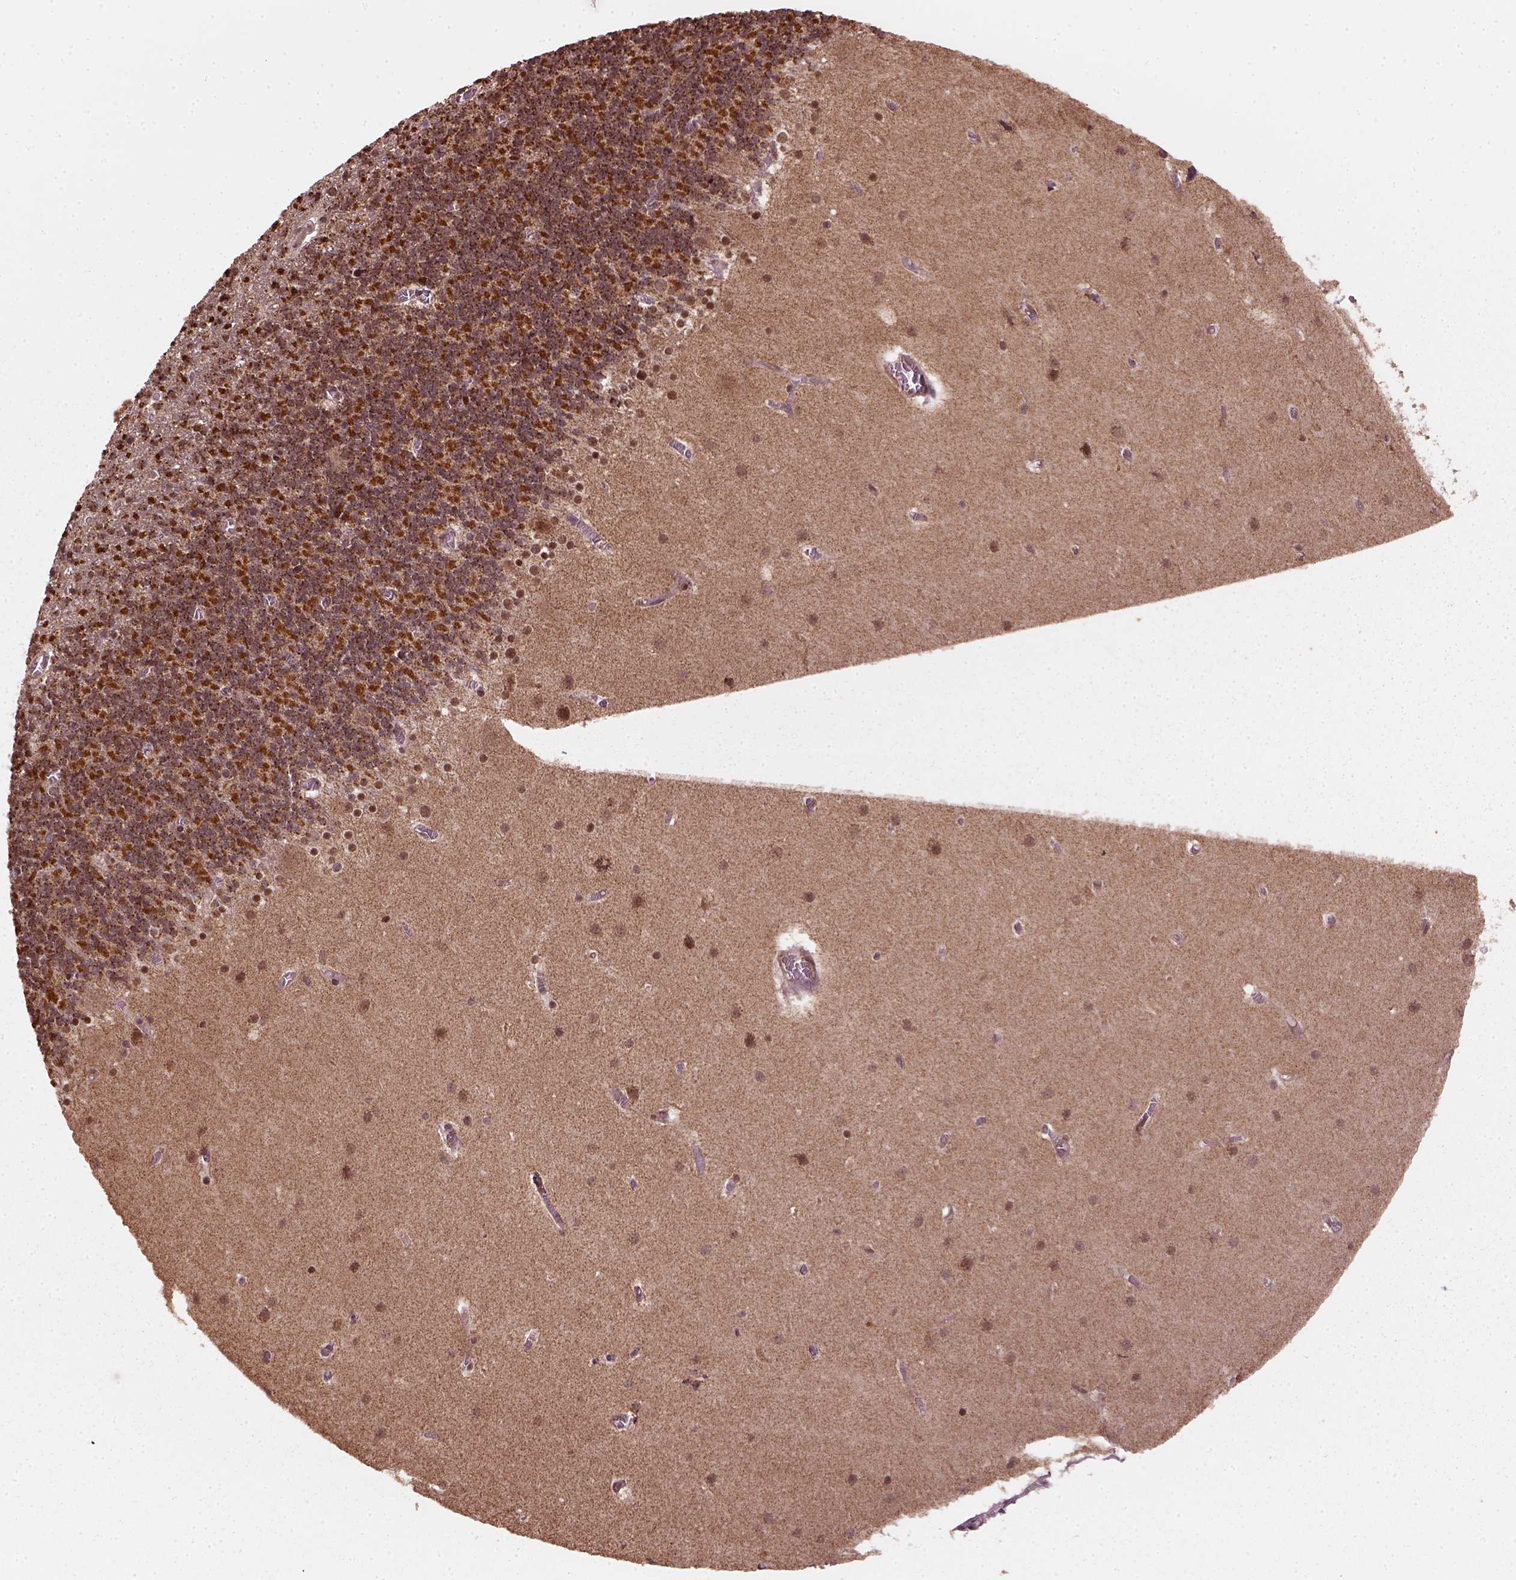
{"staining": {"intensity": "strong", "quantity": ">75%", "location": "cytoplasmic/membranous"}, "tissue": "cerebellum", "cell_type": "Cells in granular layer", "image_type": "normal", "snomed": [{"axis": "morphology", "description": "Normal tissue, NOS"}, {"axis": "topography", "description": "Cerebellum"}], "caption": "Brown immunohistochemical staining in benign human cerebellum displays strong cytoplasmic/membranous positivity in about >75% of cells in granular layer.", "gene": "NUDT9", "patient": {"sex": "male", "age": 70}}